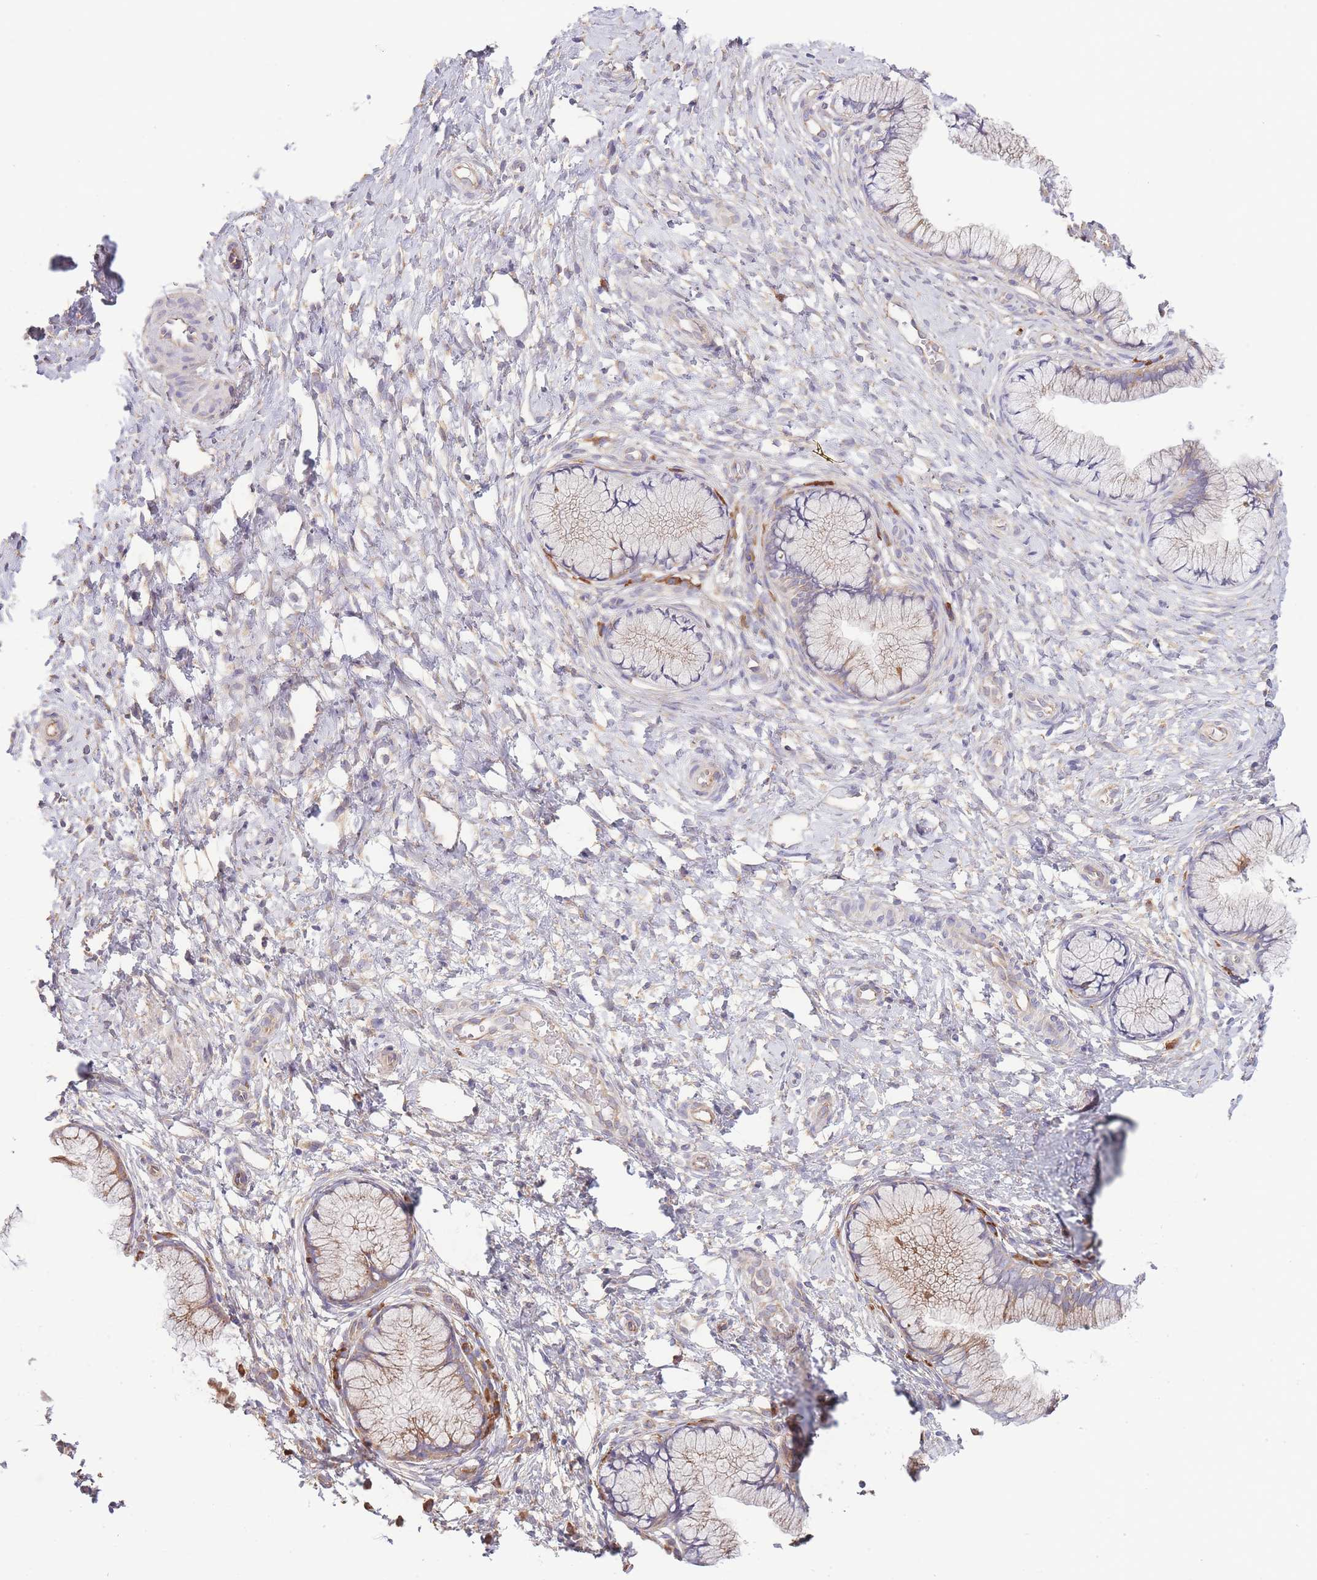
{"staining": {"intensity": "moderate", "quantity": "<25%", "location": "cytoplasmic/membranous"}, "tissue": "cervix", "cell_type": "Glandular cells", "image_type": "normal", "snomed": [{"axis": "morphology", "description": "Normal tissue, NOS"}, {"axis": "topography", "description": "Cervix"}], "caption": "Cervix stained with a brown dye exhibits moderate cytoplasmic/membranous positive staining in about <25% of glandular cells.", "gene": "BEX1", "patient": {"sex": "female", "age": 36}}